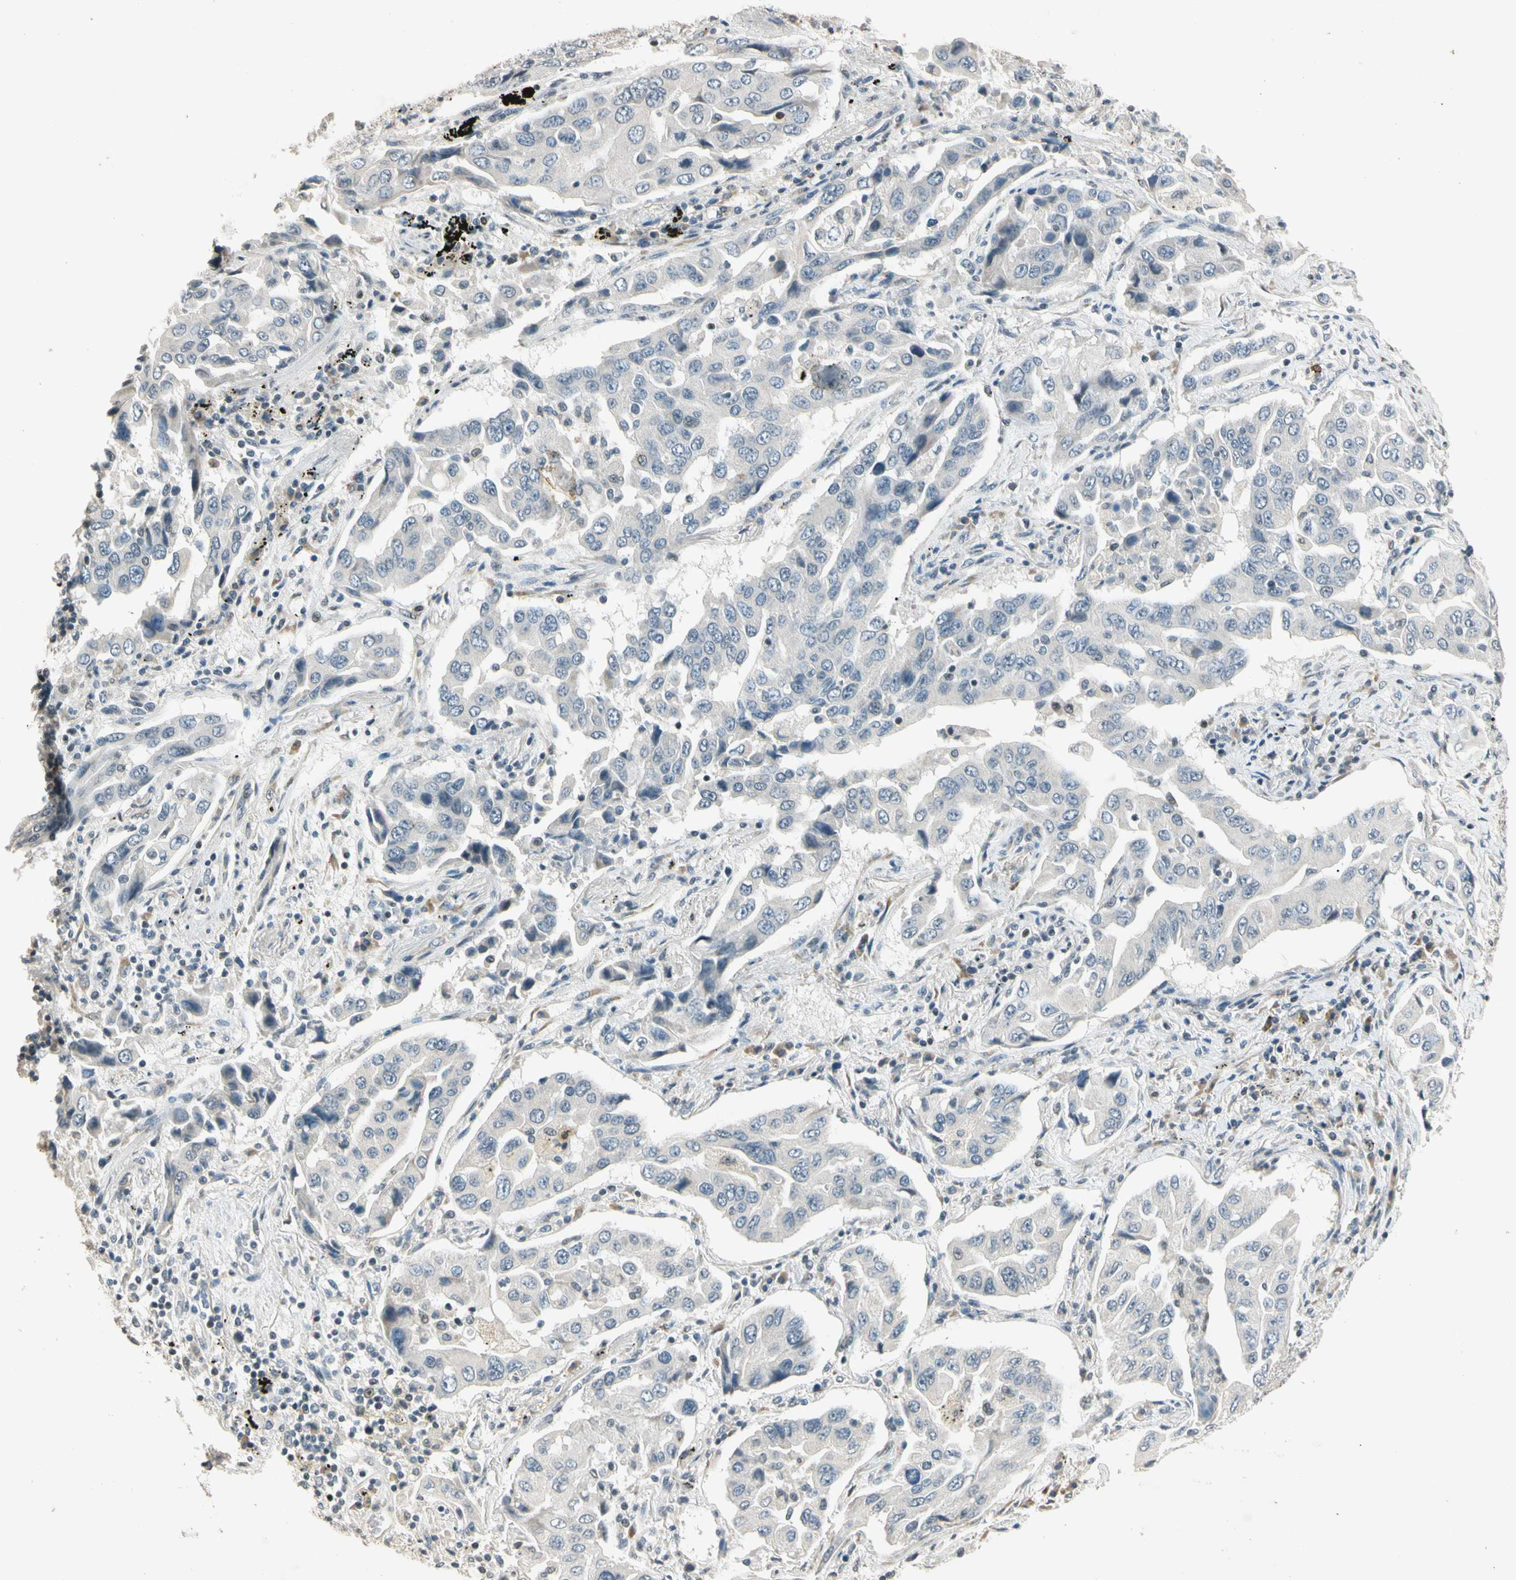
{"staining": {"intensity": "negative", "quantity": "none", "location": "none"}, "tissue": "lung cancer", "cell_type": "Tumor cells", "image_type": "cancer", "snomed": [{"axis": "morphology", "description": "Adenocarcinoma, NOS"}, {"axis": "topography", "description": "Lung"}], "caption": "Tumor cells are negative for brown protein staining in lung cancer.", "gene": "ZBTB4", "patient": {"sex": "female", "age": 65}}